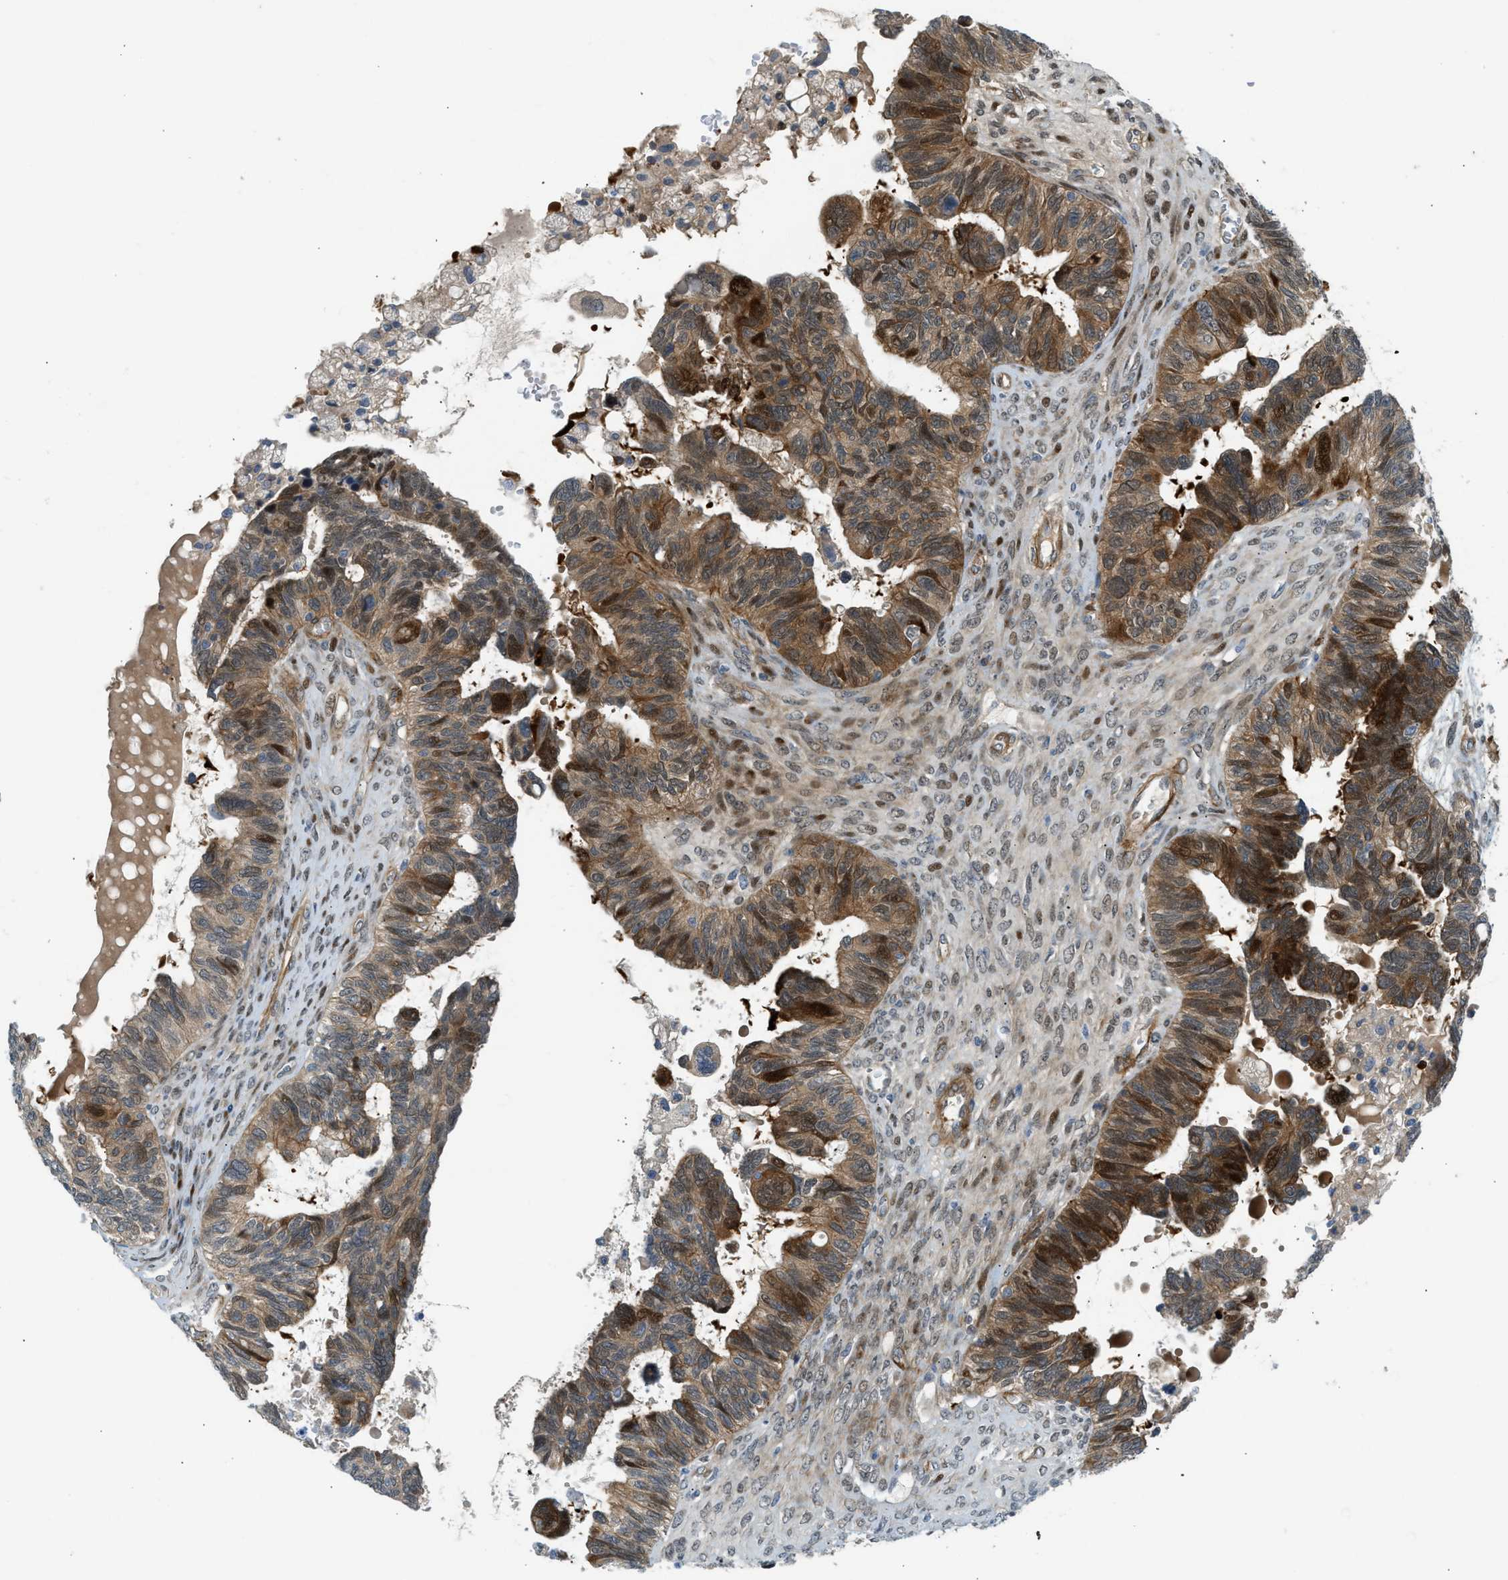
{"staining": {"intensity": "moderate", "quantity": ">75%", "location": "cytoplasmic/membranous"}, "tissue": "ovarian cancer", "cell_type": "Tumor cells", "image_type": "cancer", "snomed": [{"axis": "morphology", "description": "Cystadenocarcinoma, serous, NOS"}, {"axis": "topography", "description": "Ovary"}], "caption": "Ovarian serous cystadenocarcinoma stained with DAB immunohistochemistry (IHC) reveals medium levels of moderate cytoplasmic/membranous expression in approximately >75% of tumor cells. (DAB IHC with brightfield microscopy, high magnification).", "gene": "EDNRA", "patient": {"sex": "female", "age": 79}}